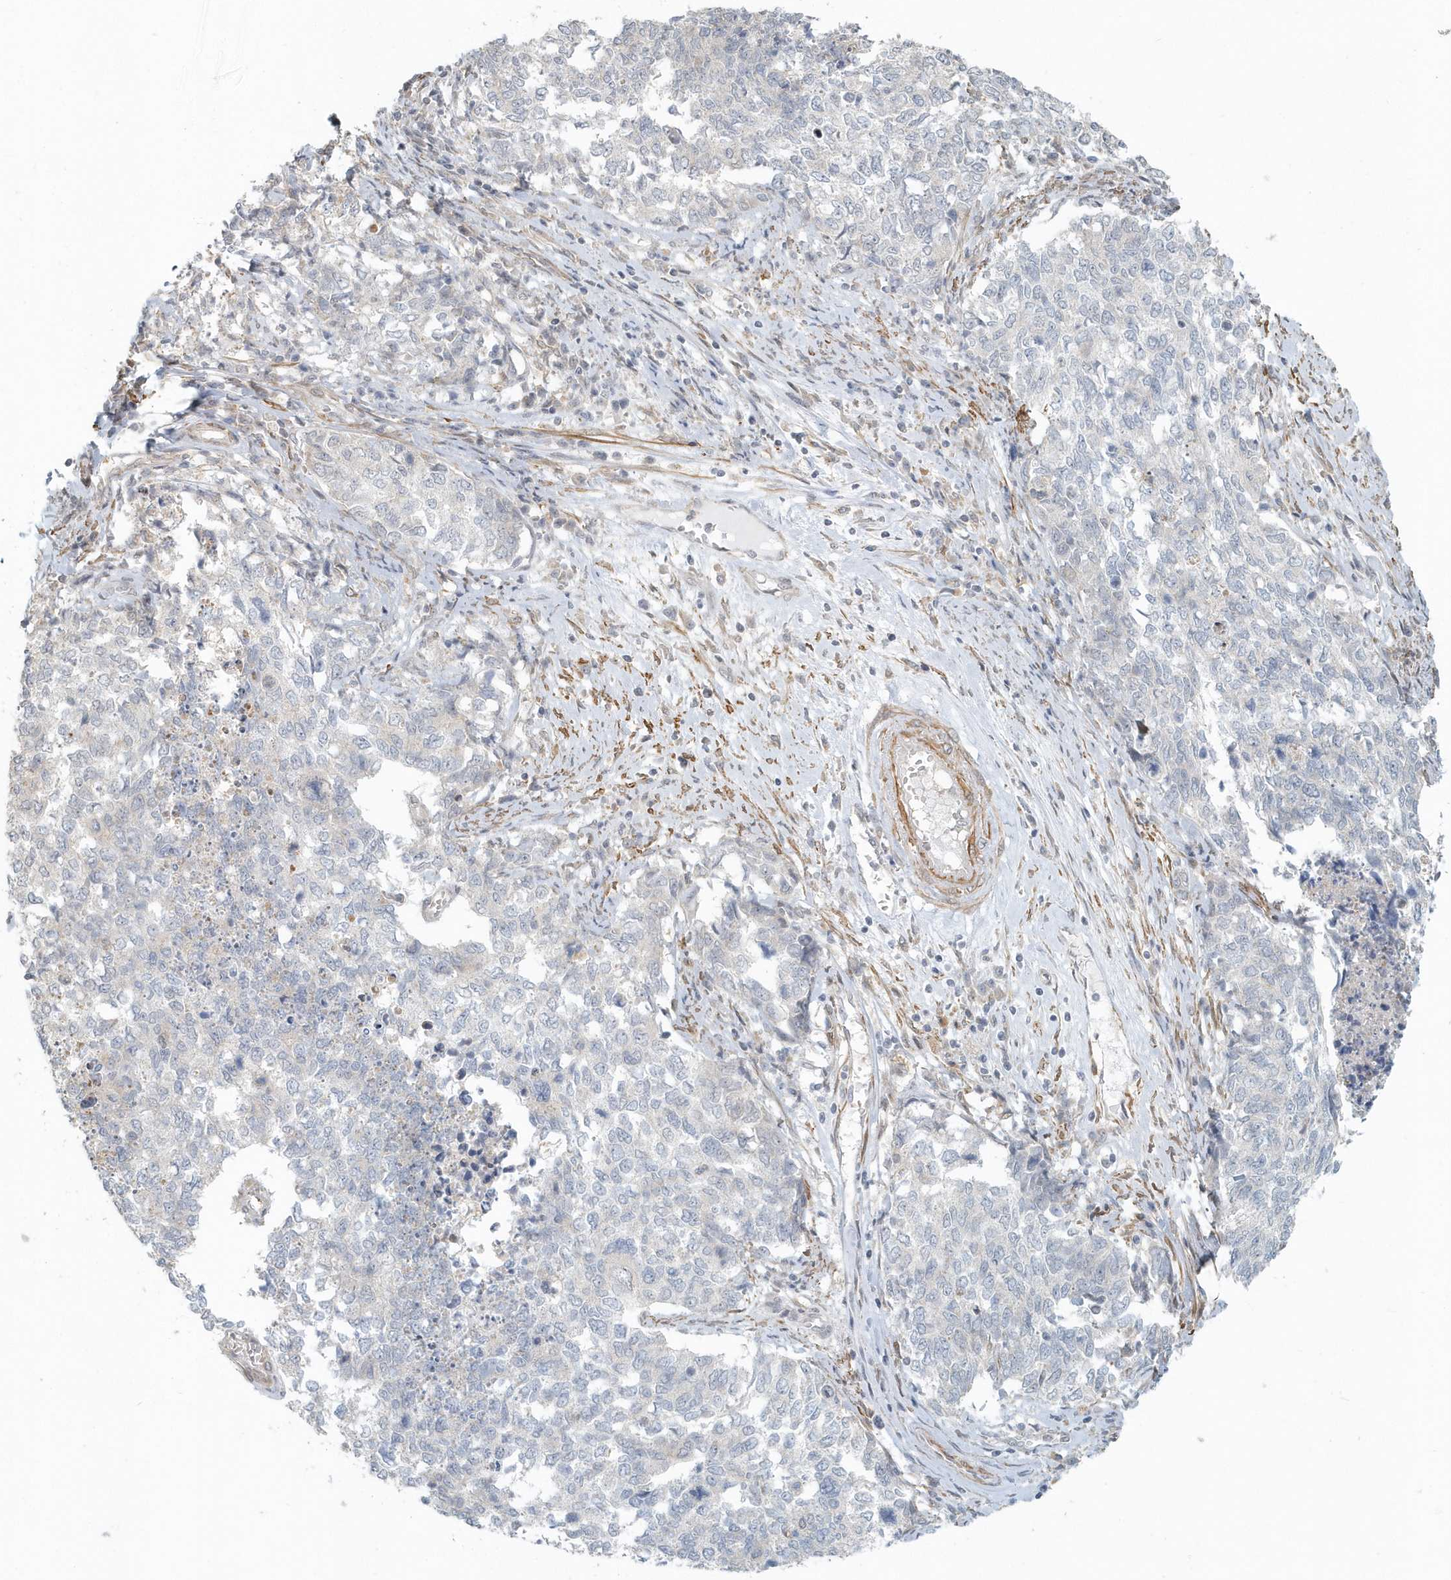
{"staining": {"intensity": "negative", "quantity": "none", "location": "none"}, "tissue": "cervical cancer", "cell_type": "Tumor cells", "image_type": "cancer", "snomed": [{"axis": "morphology", "description": "Squamous cell carcinoma, NOS"}, {"axis": "topography", "description": "Cervix"}], "caption": "IHC micrograph of cervical cancer (squamous cell carcinoma) stained for a protein (brown), which exhibits no positivity in tumor cells.", "gene": "NAPB", "patient": {"sex": "female", "age": 63}}